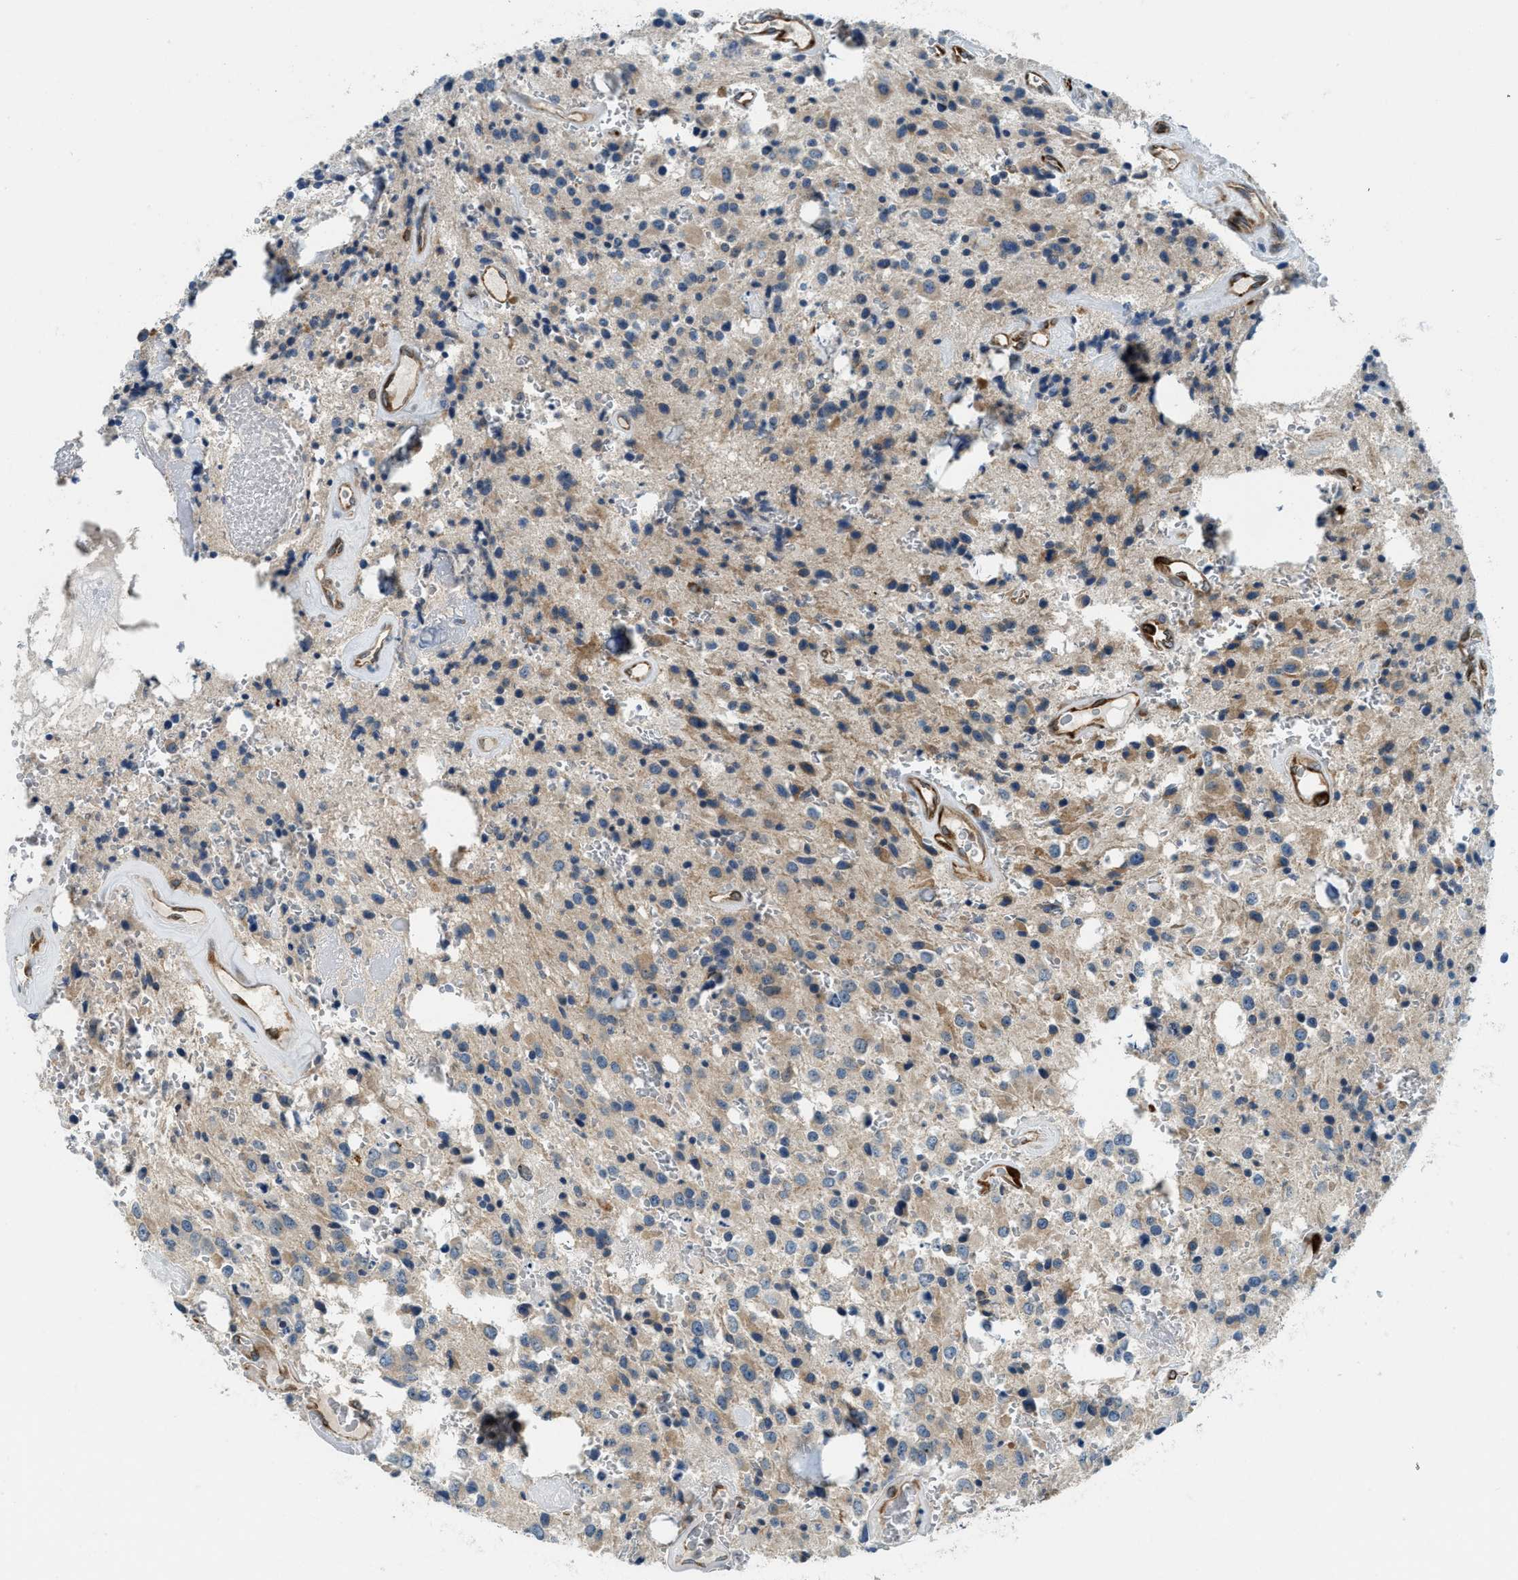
{"staining": {"intensity": "weak", "quantity": ">75%", "location": "cytoplasmic/membranous"}, "tissue": "glioma", "cell_type": "Tumor cells", "image_type": "cancer", "snomed": [{"axis": "morphology", "description": "Glioma, malignant, Low grade"}, {"axis": "topography", "description": "Brain"}], "caption": "Human glioma stained with a brown dye displays weak cytoplasmic/membranous positive staining in about >75% of tumor cells.", "gene": "BCAP31", "patient": {"sex": "male", "age": 58}}